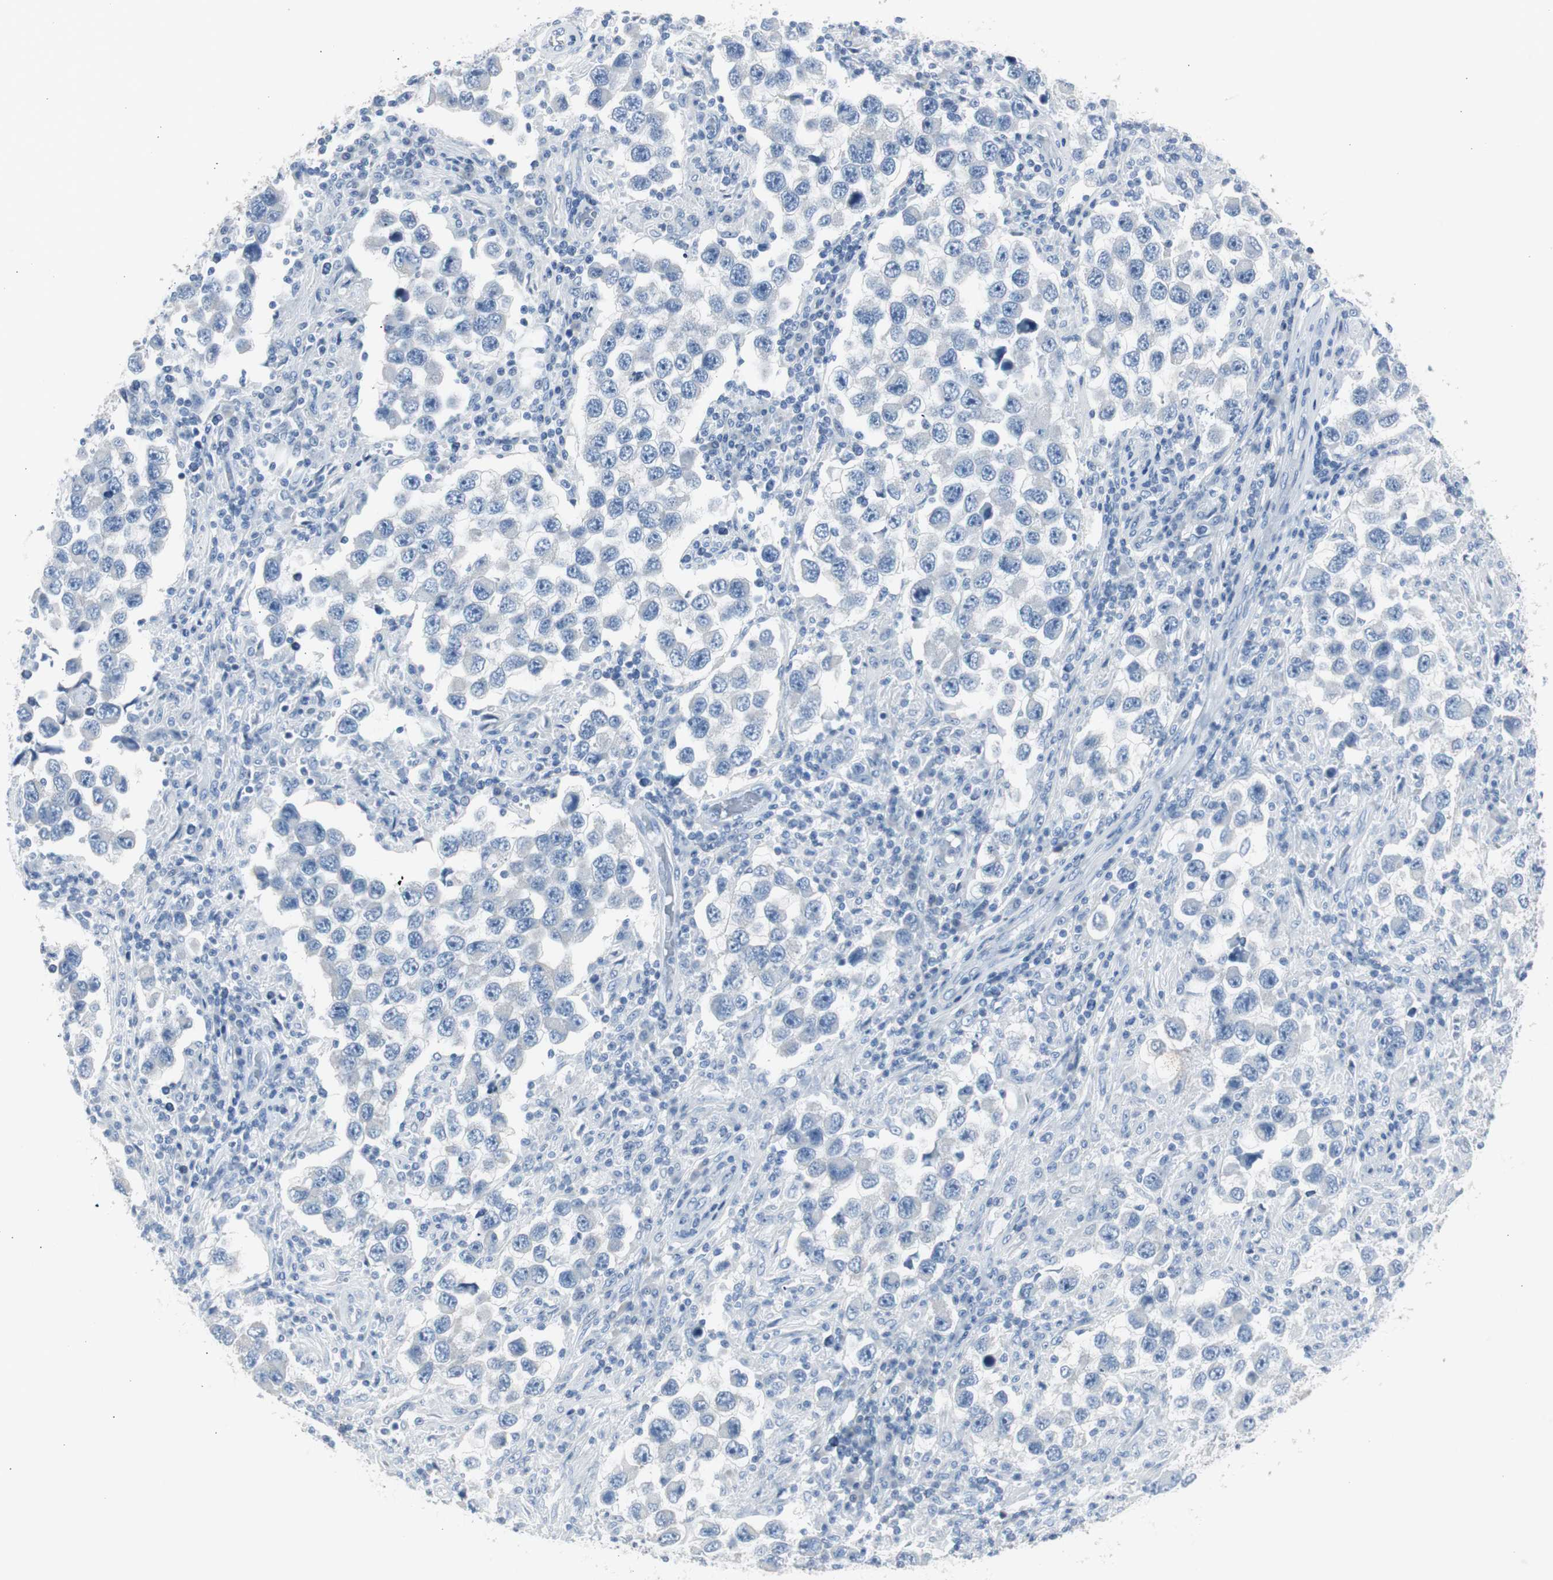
{"staining": {"intensity": "negative", "quantity": "none", "location": "none"}, "tissue": "testis cancer", "cell_type": "Tumor cells", "image_type": "cancer", "snomed": [{"axis": "morphology", "description": "Carcinoma, Embryonal, NOS"}, {"axis": "topography", "description": "Testis"}], "caption": "The immunohistochemistry photomicrograph has no significant expression in tumor cells of testis embryonal carcinoma tissue.", "gene": "S100A7", "patient": {"sex": "male", "age": 21}}